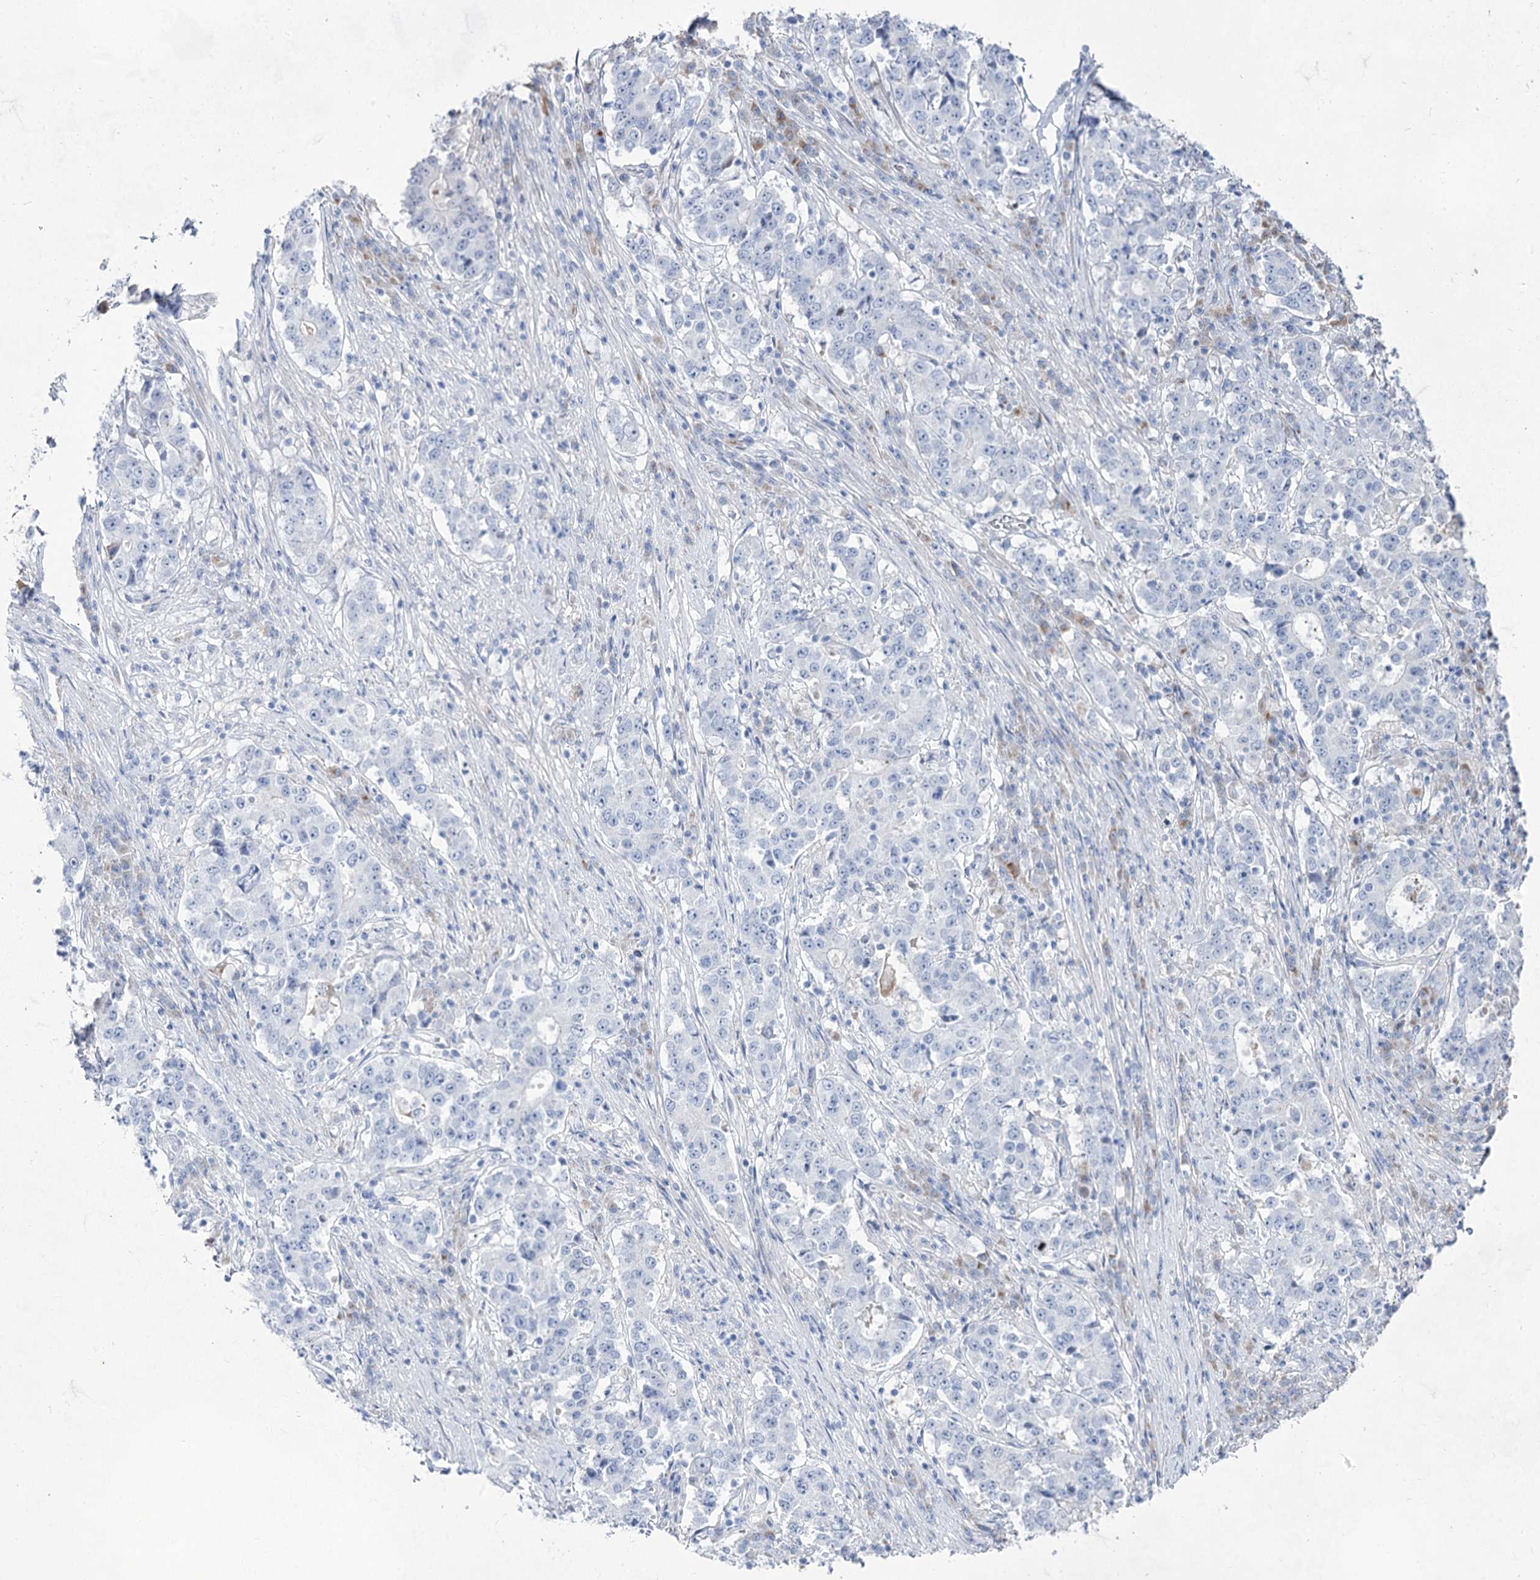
{"staining": {"intensity": "negative", "quantity": "none", "location": "none"}, "tissue": "stomach cancer", "cell_type": "Tumor cells", "image_type": "cancer", "snomed": [{"axis": "morphology", "description": "Adenocarcinoma, NOS"}, {"axis": "topography", "description": "Stomach"}], "caption": "Tumor cells are negative for protein expression in human adenocarcinoma (stomach).", "gene": "ACRV1", "patient": {"sex": "male", "age": 59}}